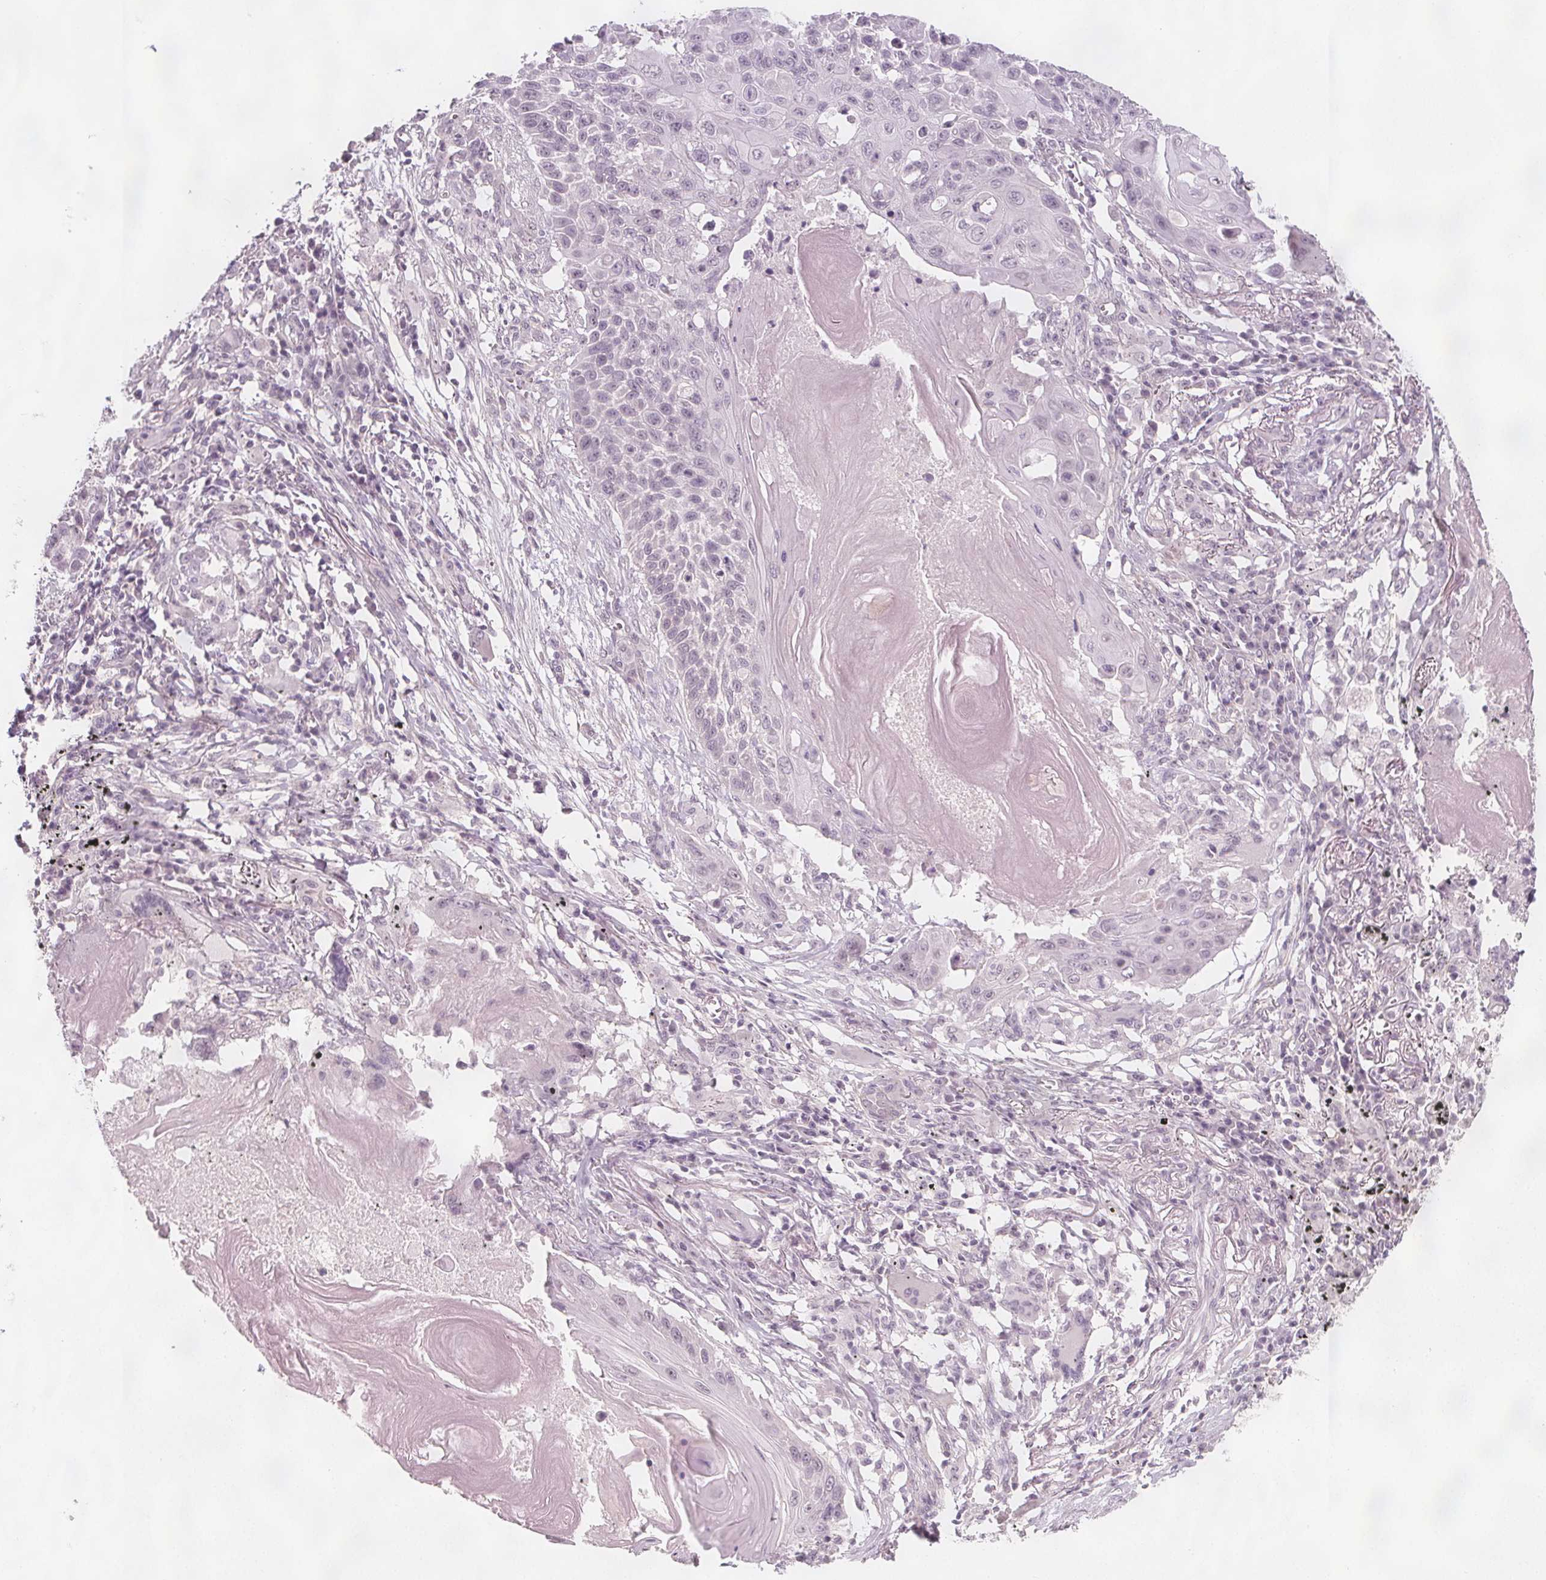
{"staining": {"intensity": "negative", "quantity": "none", "location": "none"}, "tissue": "lung cancer", "cell_type": "Tumor cells", "image_type": "cancer", "snomed": [{"axis": "morphology", "description": "Squamous cell carcinoma, NOS"}, {"axis": "topography", "description": "Lung"}], "caption": "Lung squamous cell carcinoma was stained to show a protein in brown. There is no significant positivity in tumor cells.", "gene": "C1orf167", "patient": {"sex": "male", "age": 78}}